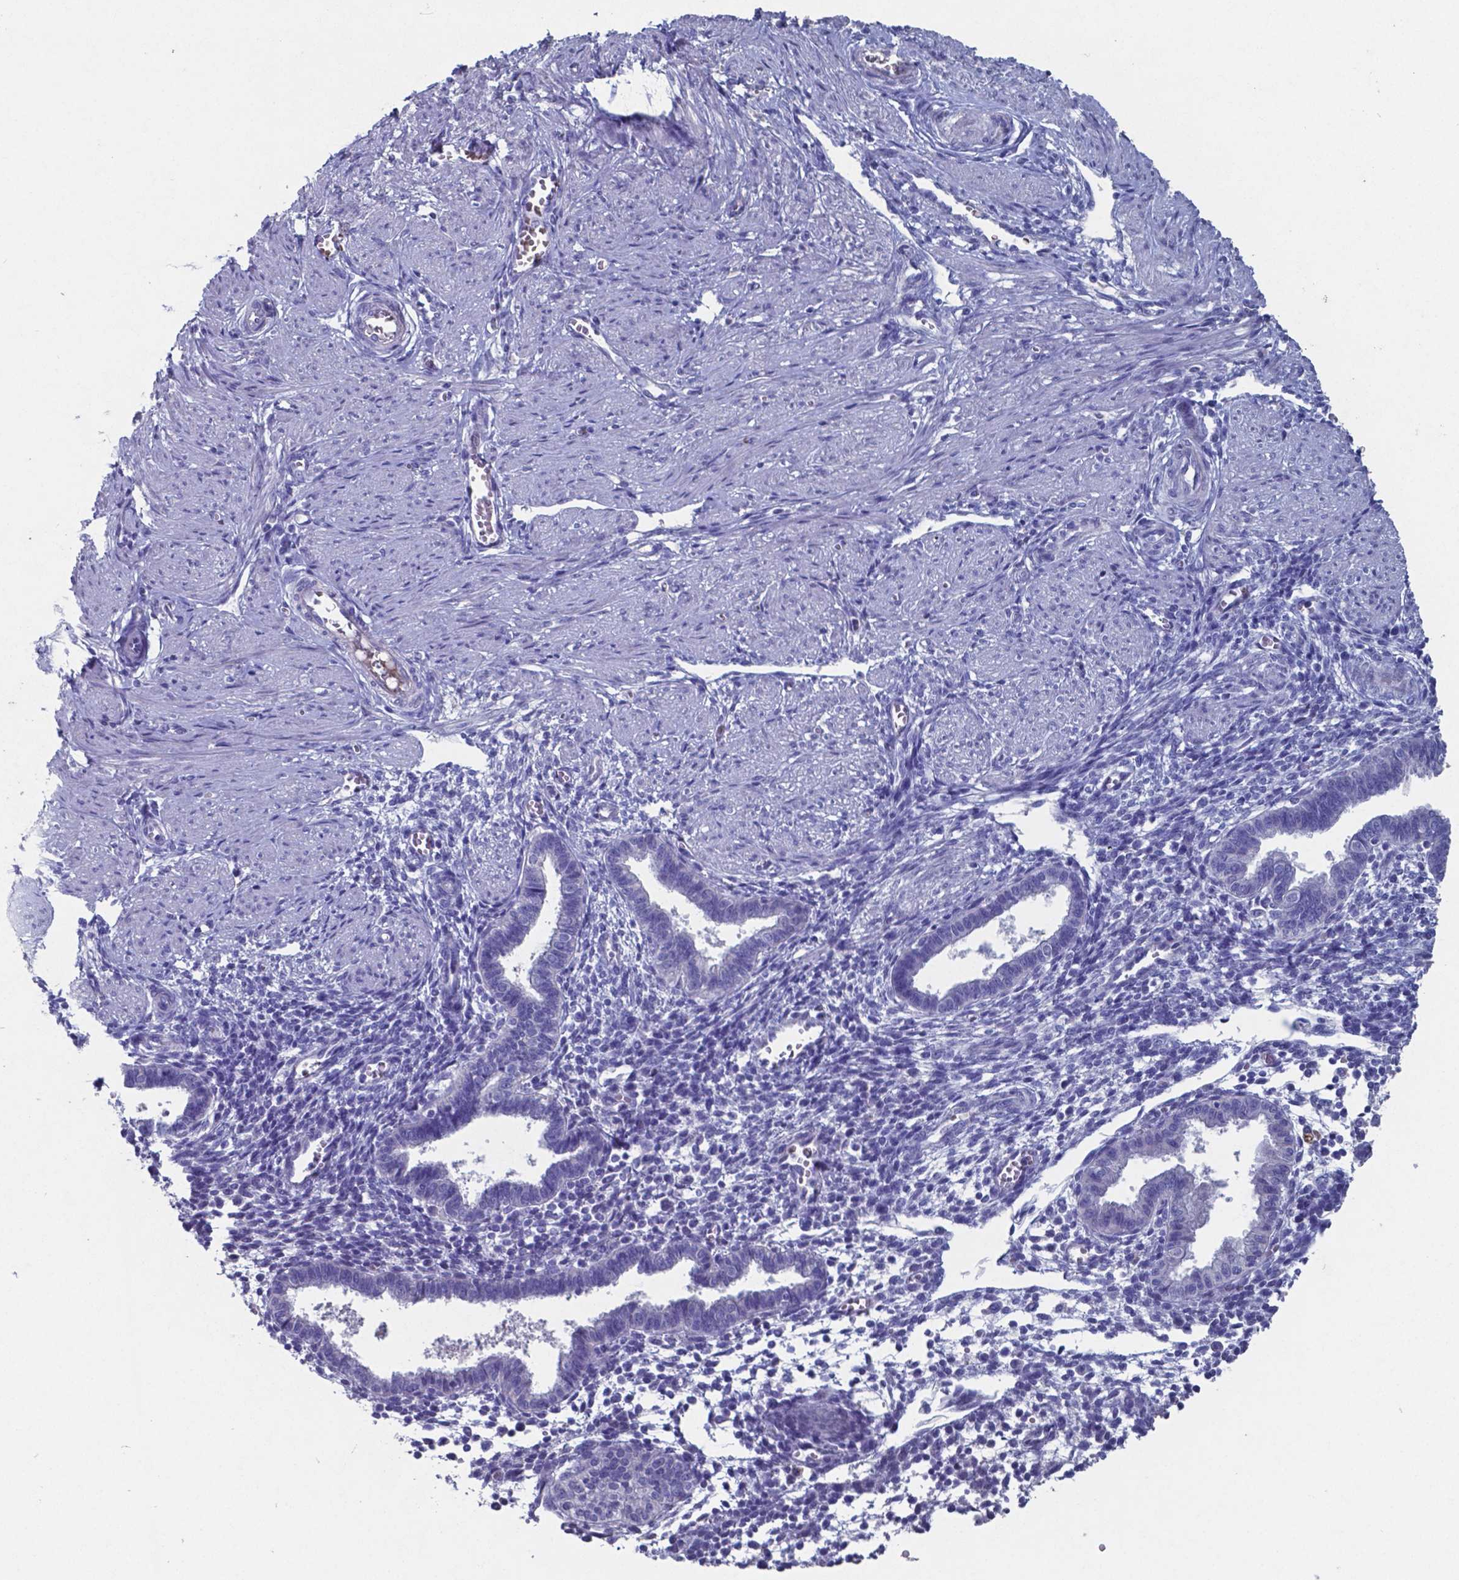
{"staining": {"intensity": "negative", "quantity": "none", "location": "none"}, "tissue": "endometrium", "cell_type": "Cells in endometrial stroma", "image_type": "normal", "snomed": [{"axis": "morphology", "description": "Normal tissue, NOS"}, {"axis": "topography", "description": "Endometrium"}], "caption": "Immunohistochemistry (IHC) of unremarkable human endometrium demonstrates no positivity in cells in endometrial stroma. (DAB immunohistochemistry (IHC) with hematoxylin counter stain).", "gene": "TTR", "patient": {"sex": "female", "age": 37}}